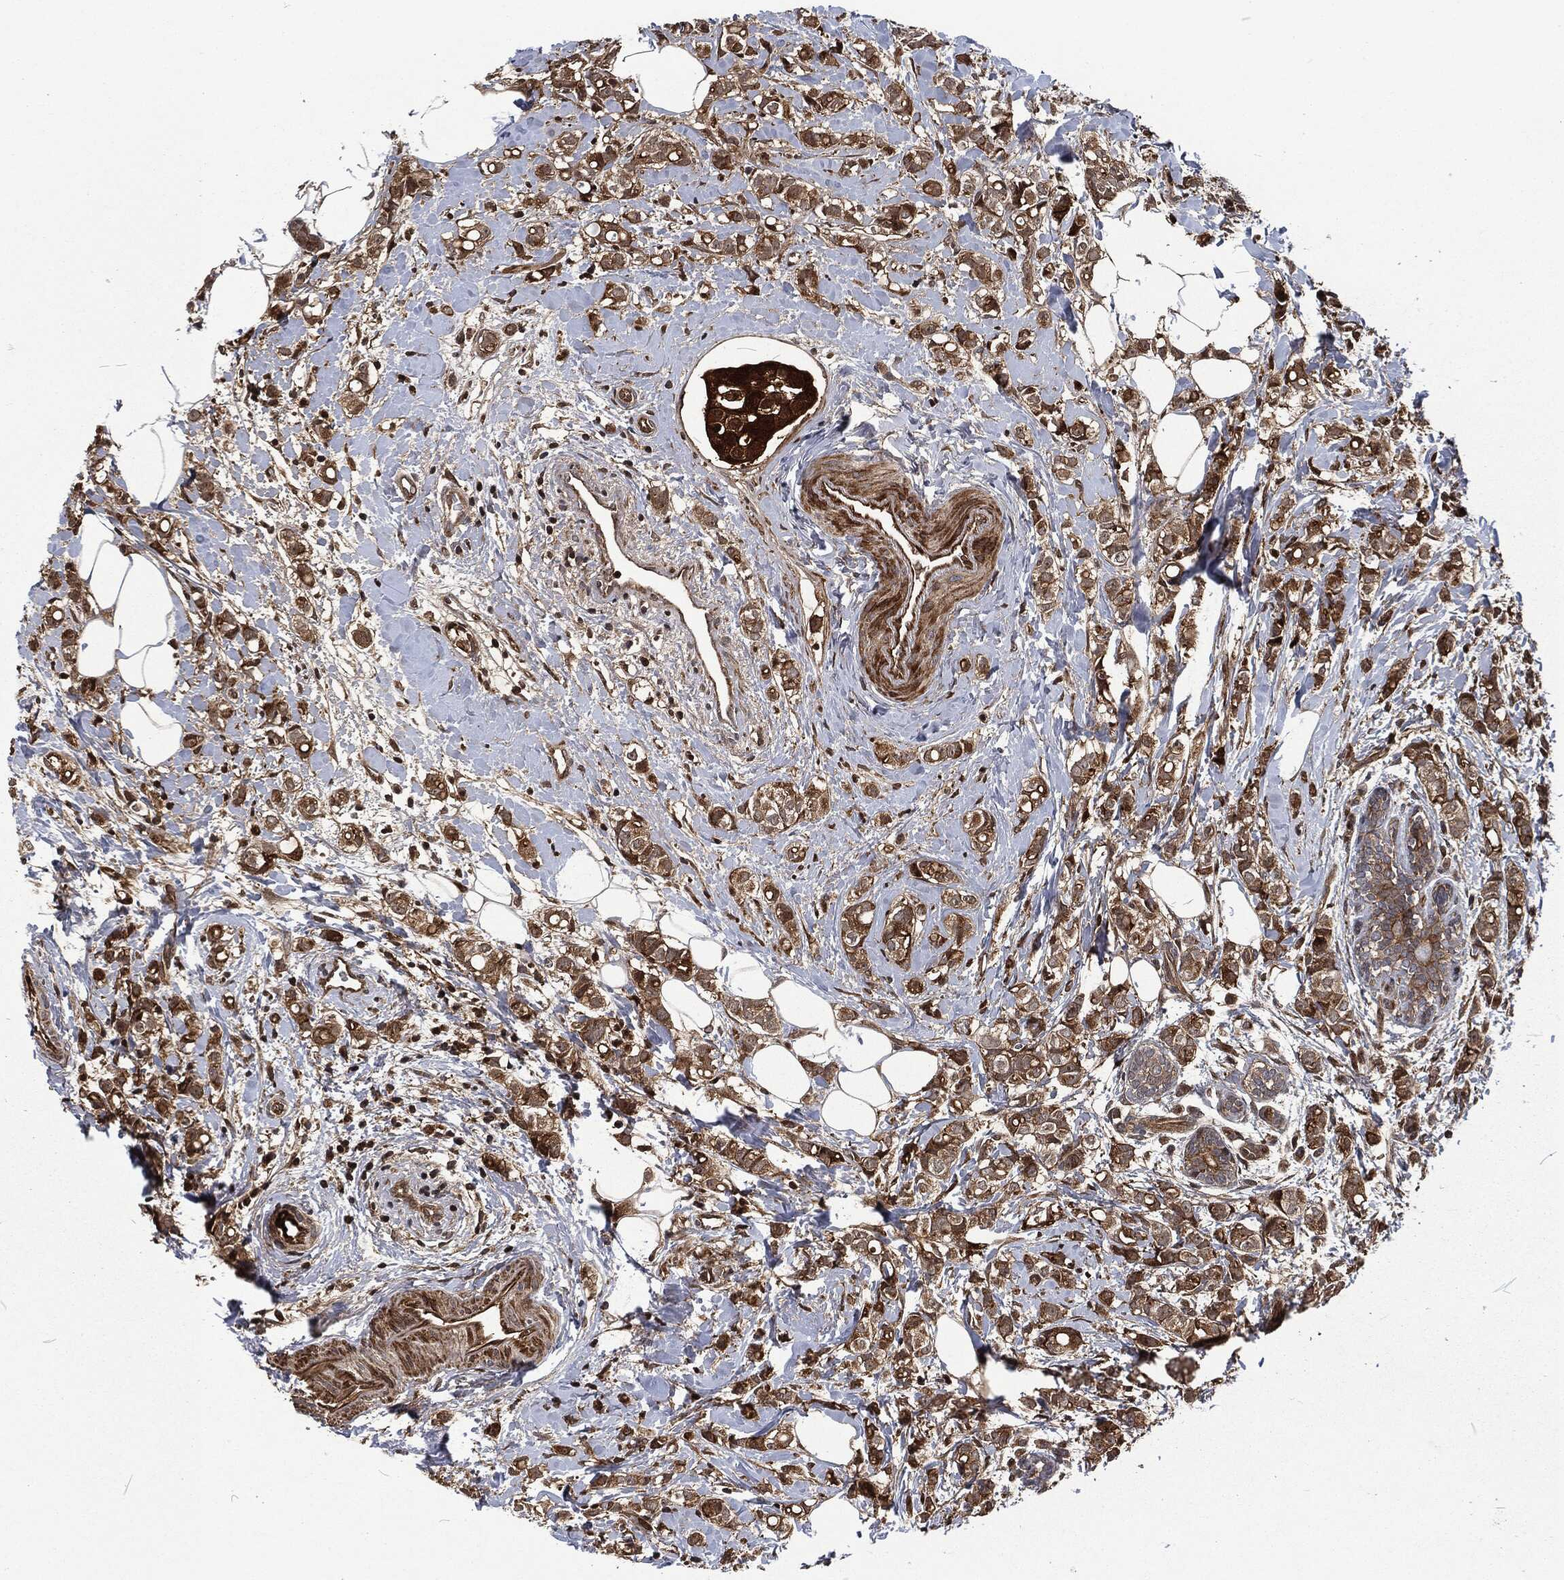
{"staining": {"intensity": "moderate", "quantity": ">75%", "location": "cytoplasmic/membranous"}, "tissue": "breast cancer", "cell_type": "Tumor cells", "image_type": "cancer", "snomed": [{"axis": "morphology", "description": "Normal tissue, NOS"}, {"axis": "morphology", "description": "Duct carcinoma"}, {"axis": "topography", "description": "Breast"}], "caption": "Human intraductal carcinoma (breast) stained with a brown dye exhibits moderate cytoplasmic/membranous positive expression in about >75% of tumor cells.", "gene": "CMPK2", "patient": {"sex": "female", "age": 44}}